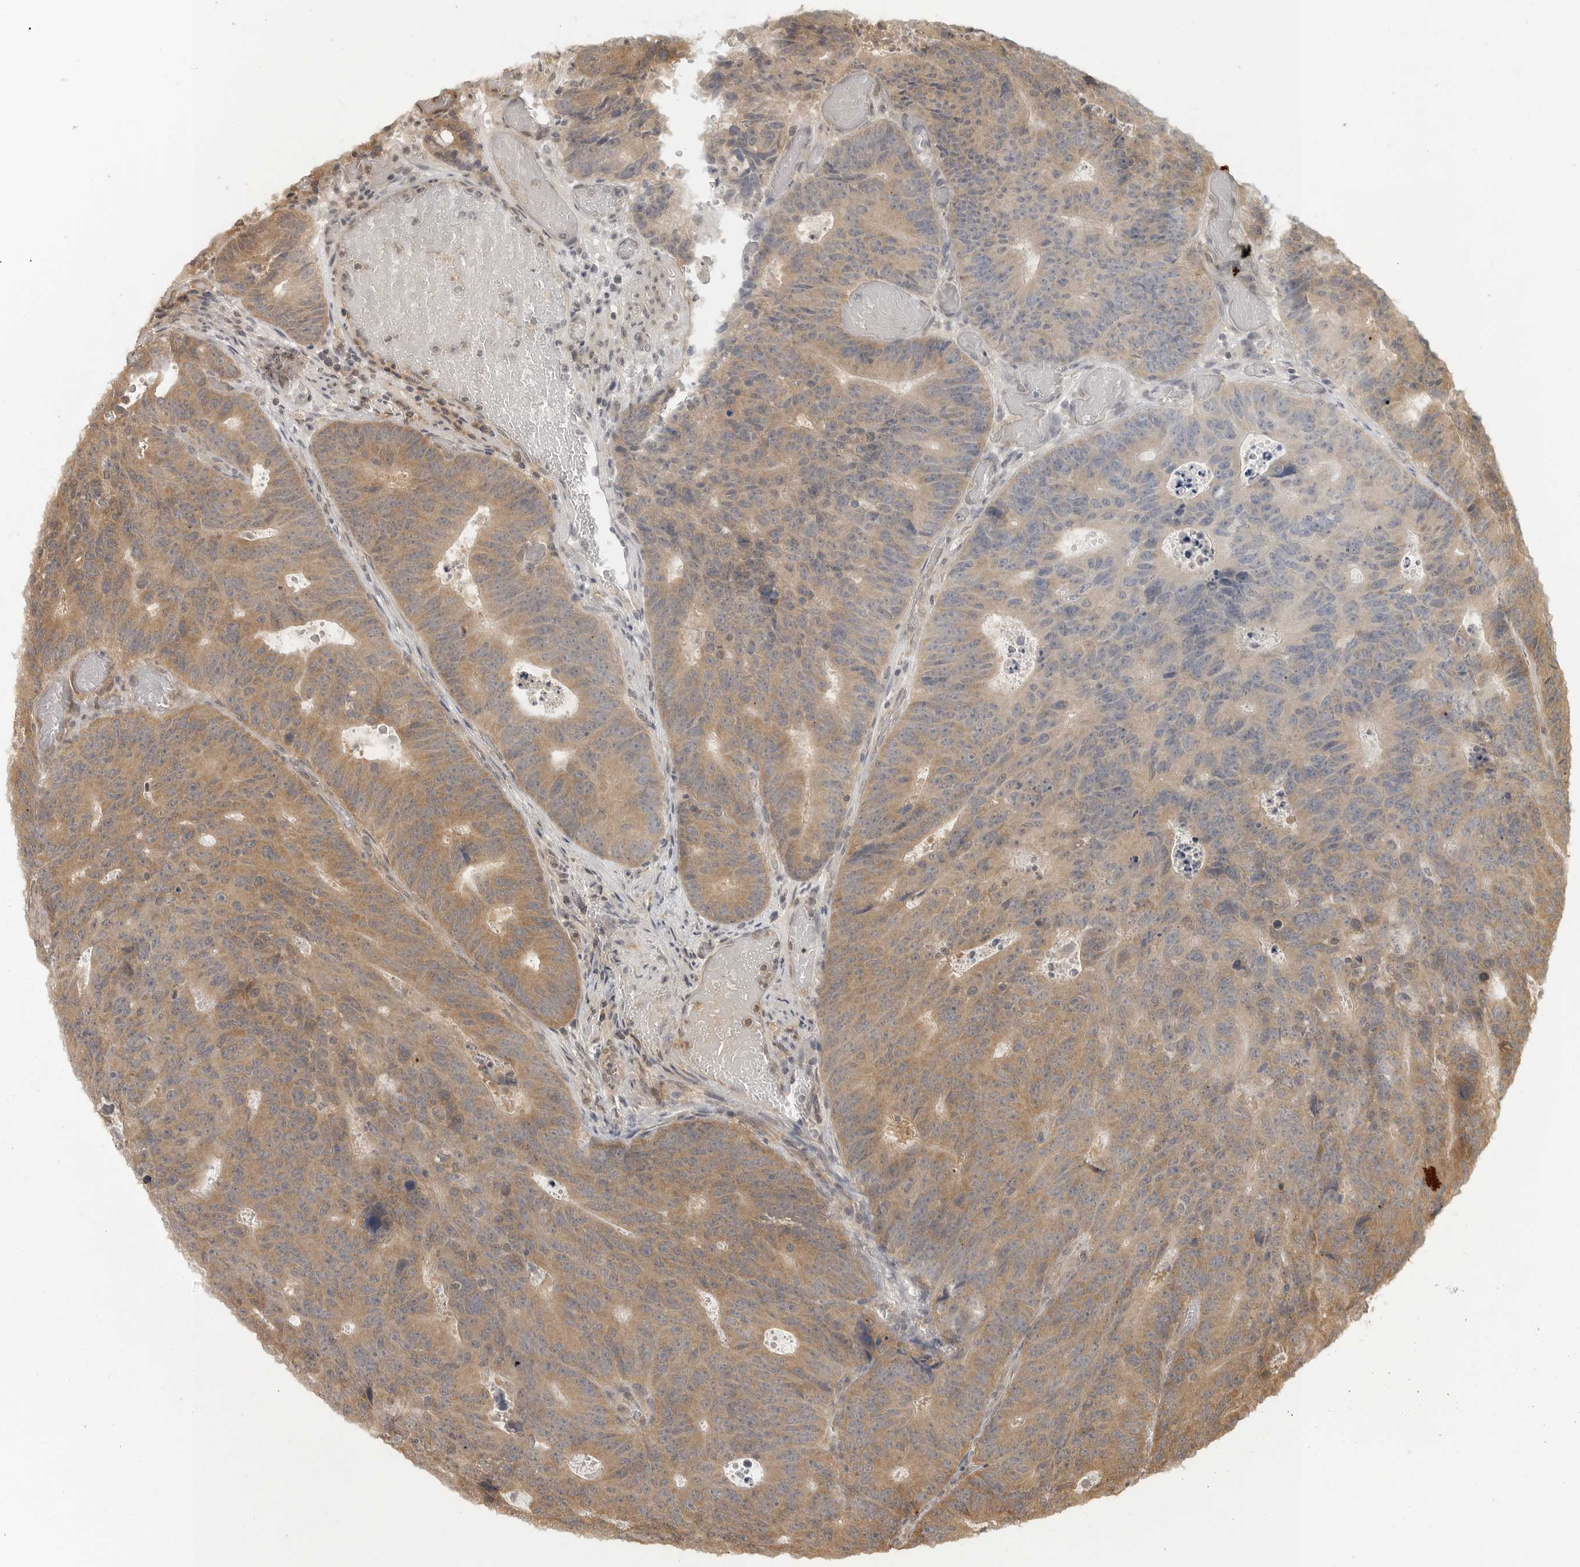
{"staining": {"intensity": "moderate", "quantity": ">75%", "location": "cytoplasmic/membranous"}, "tissue": "colorectal cancer", "cell_type": "Tumor cells", "image_type": "cancer", "snomed": [{"axis": "morphology", "description": "Adenocarcinoma, NOS"}, {"axis": "topography", "description": "Colon"}], "caption": "Protein expression analysis of human adenocarcinoma (colorectal) reveals moderate cytoplasmic/membranous staining in approximately >75% of tumor cells.", "gene": "SZRD1", "patient": {"sex": "male", "age": 87}}